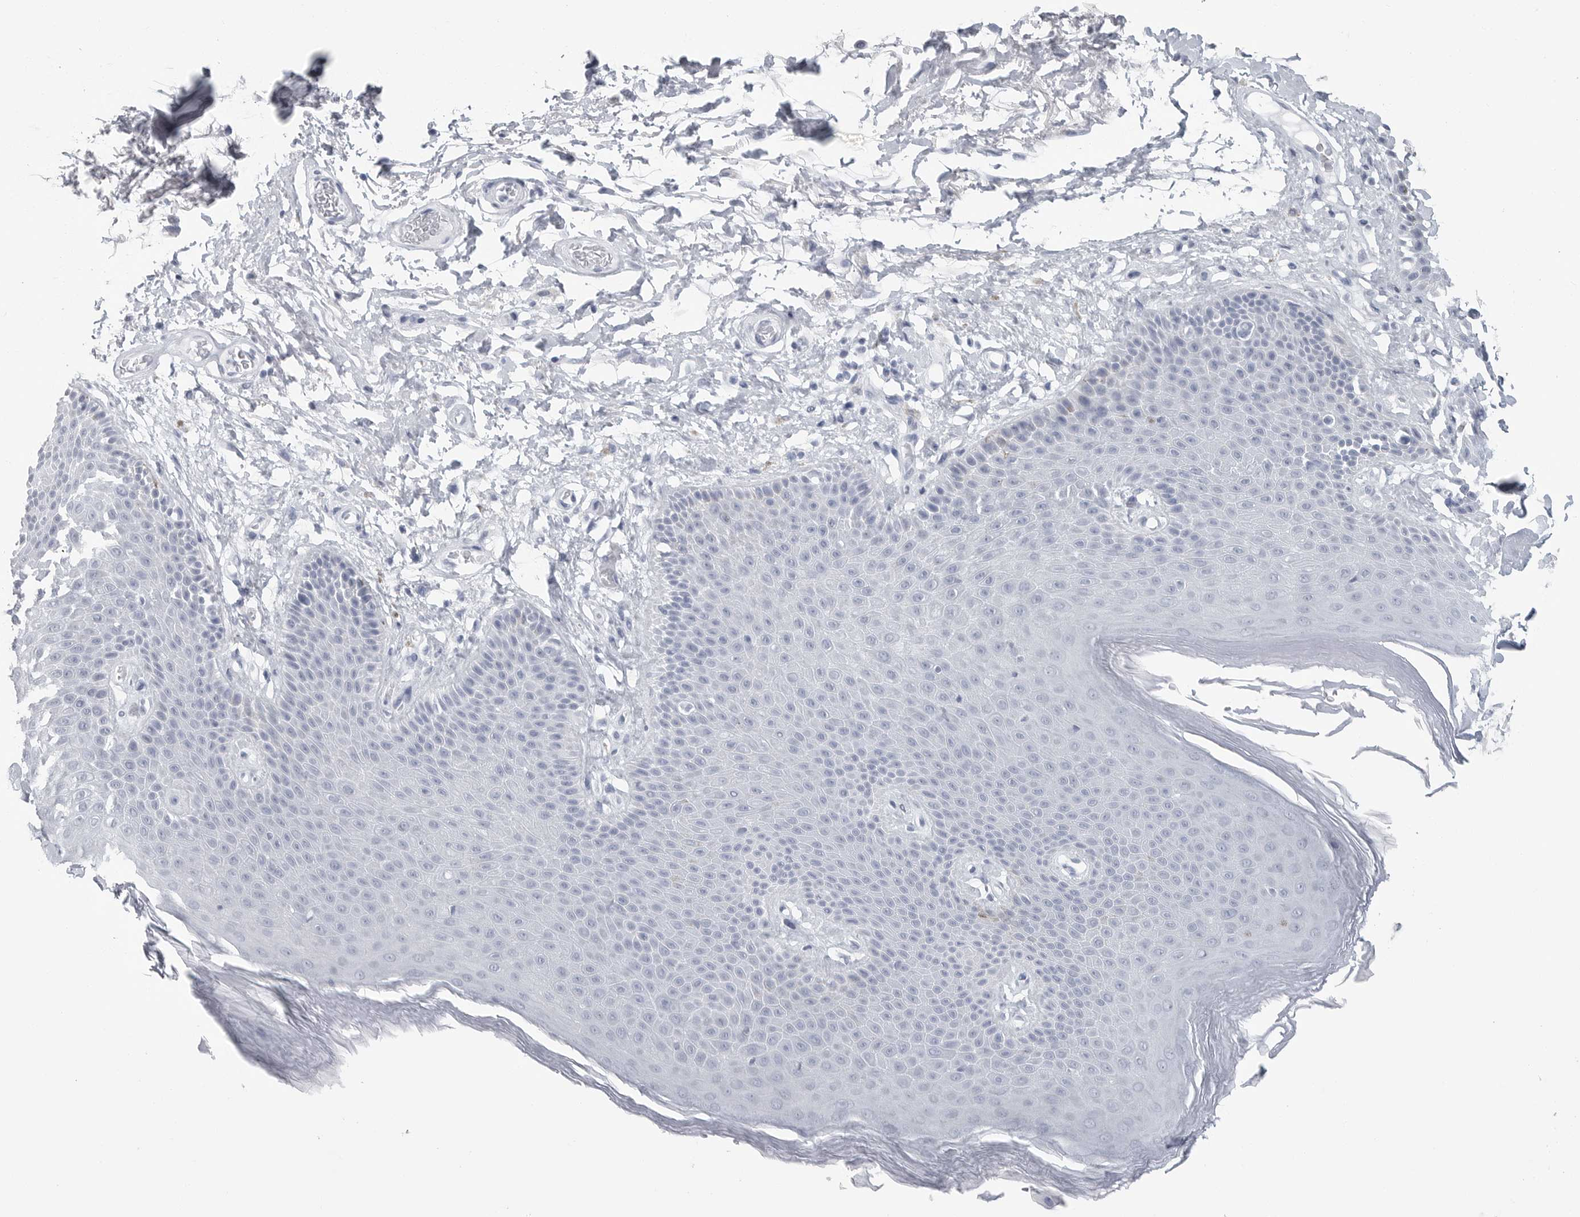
{"staining": {"intensity": "weak", "quantity": "<25%", "location": "cytoplasmic/membranous"}, "tissue": "skin", "cell_type": "Epidermal cells", "image_type": "normal", "snomed": [{"axis": "morphology", "description": "Normal tissue, NOS"}, {"axis": "topography", "description": "Anal"}], "caption": "Immunohistochemistry micrograph of benign human skin stained for a protein (brown), which reveals no staining in epidermal cells.", "gene": "CSH1", "patient": {"sex": "male", "age": 74}}